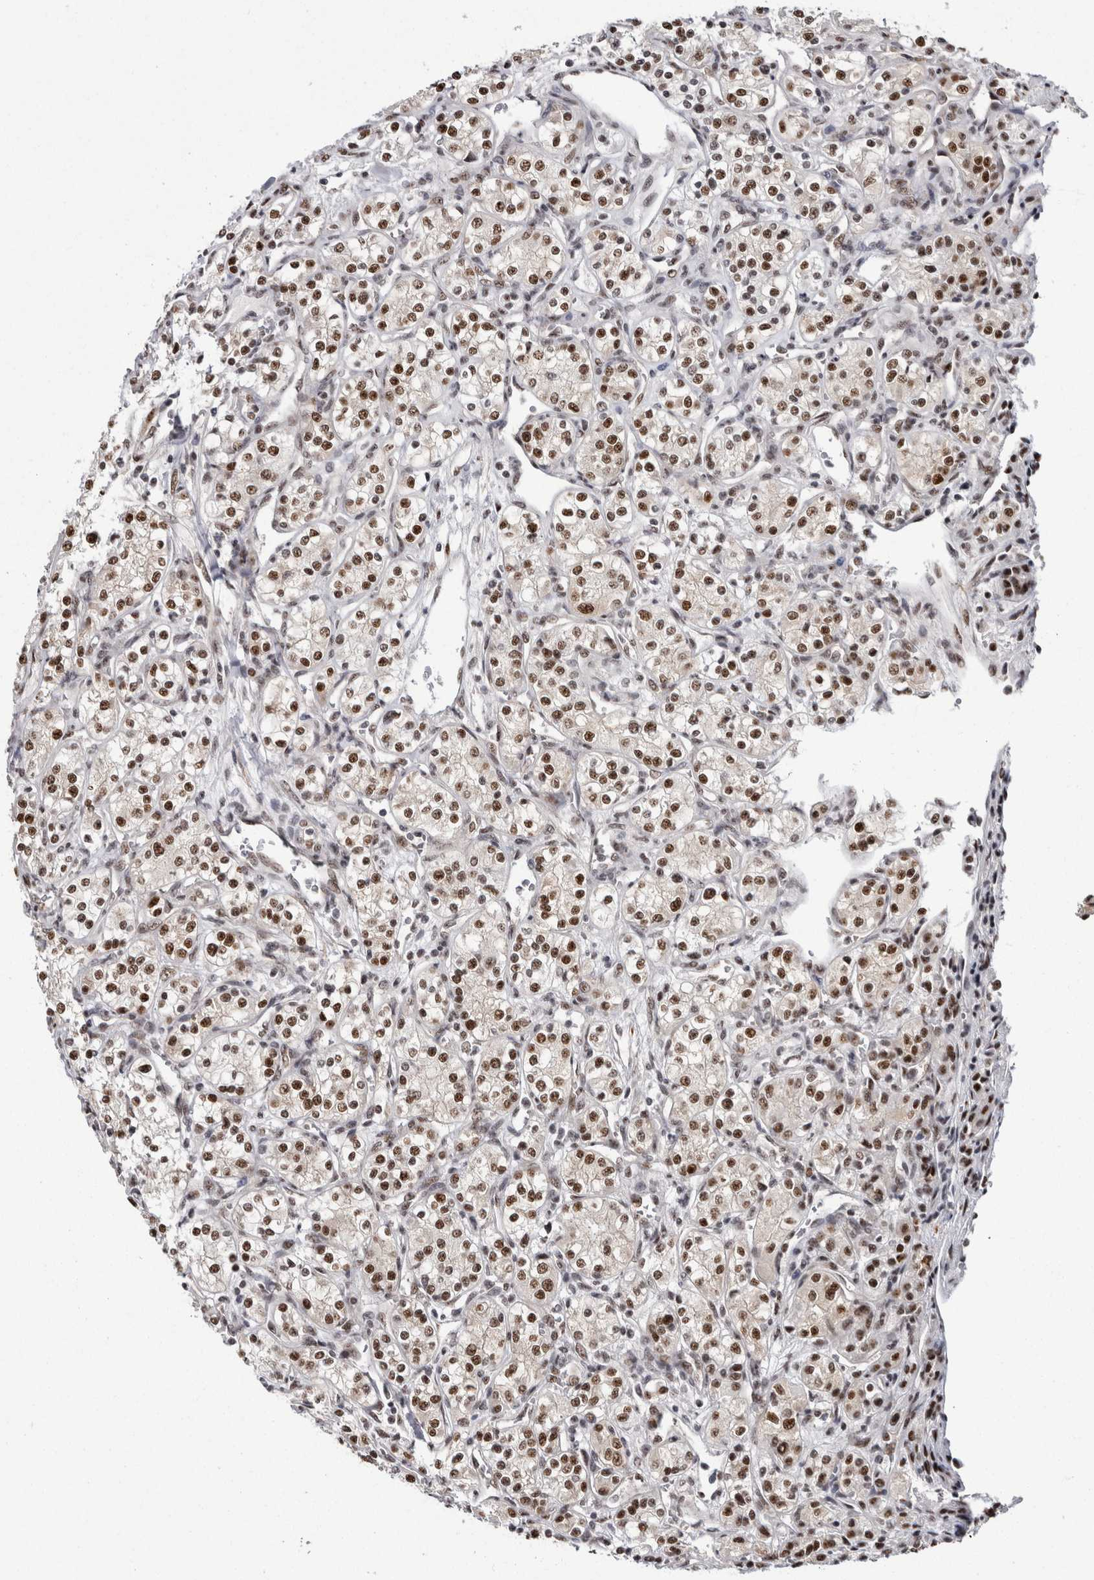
{"staining": {"intensity": "moderate", "quantity": ">75%", "location": "nuclear"}, "tissue": "renal cancer", "cell_type": "Tumor cells", "image_type": "cancer", "snomed": [{"axis": "morphology", "description": "Adenocarcinoma, NOS"}, {"axis": "topography", "description": "Kidney"}], "caption": "A brown stain highlights moderate nuclear expression of a protein in renal cancer tumor cells.", "gene": "MKNK1", "patient": {"sex": "male", "age": 77}}